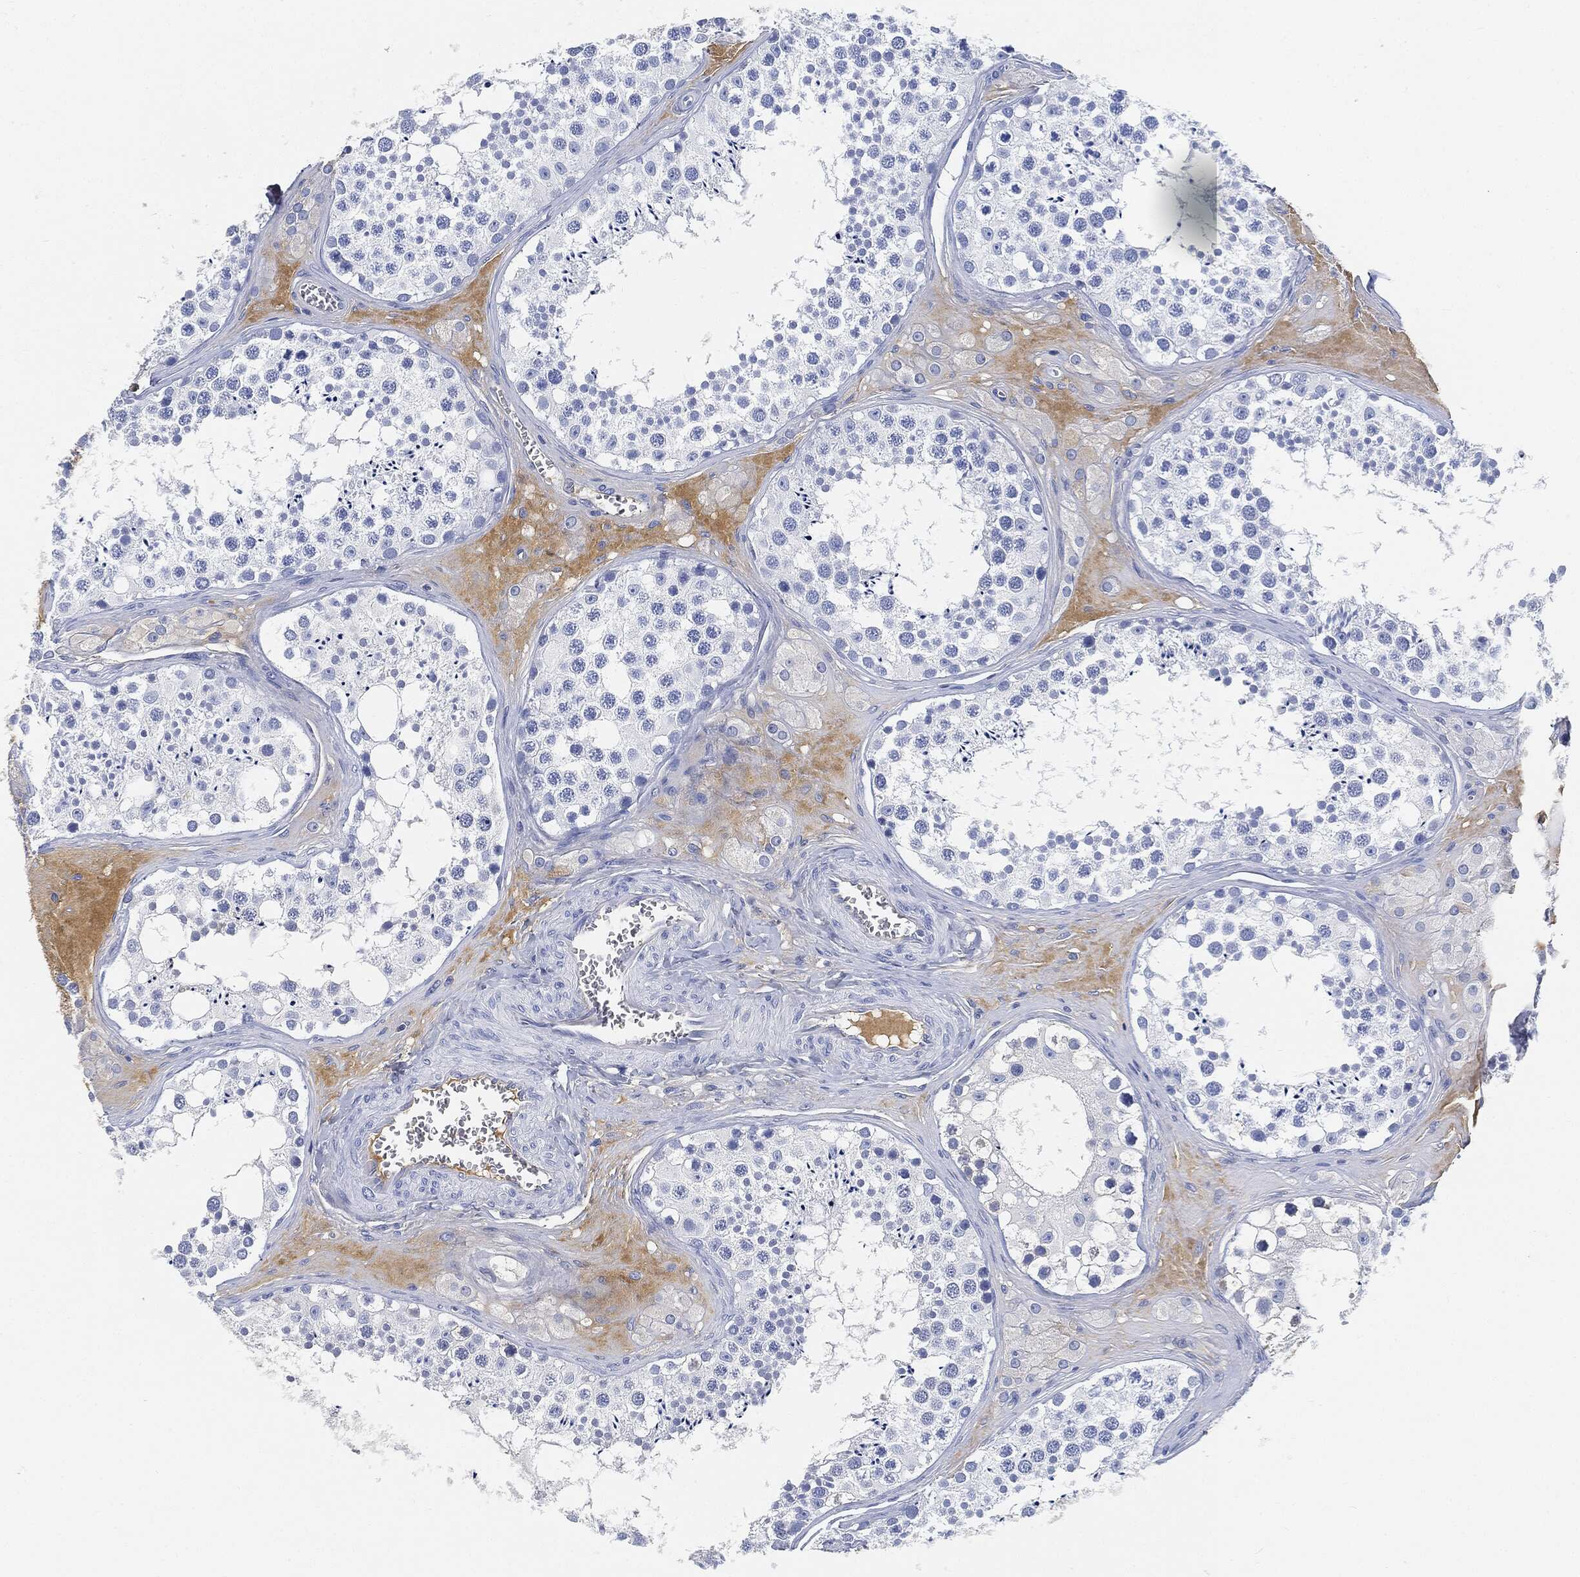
{"staining": {"intensity": "negative", "quantity": "none", "location": "none"}, "tissue": "testis", "cell_type": "Cells in seminiferous ducts", "image_type": "normal", "snomed": [{"axis": "morphology", "description": "Normal tissue, NOS"}, {"axis": "topography", "description": "Testis"}], "caption": "This image is of unremarkable testis stained with IHC to label a protein in brown with the nuclei are counter-stained blue. There is no positivity in cells in seminiferous ducts. (DAB immunohistochemistry, high magnification).", "gene": "IGLV6", "patient": {"sex": "male", "age": 31}}